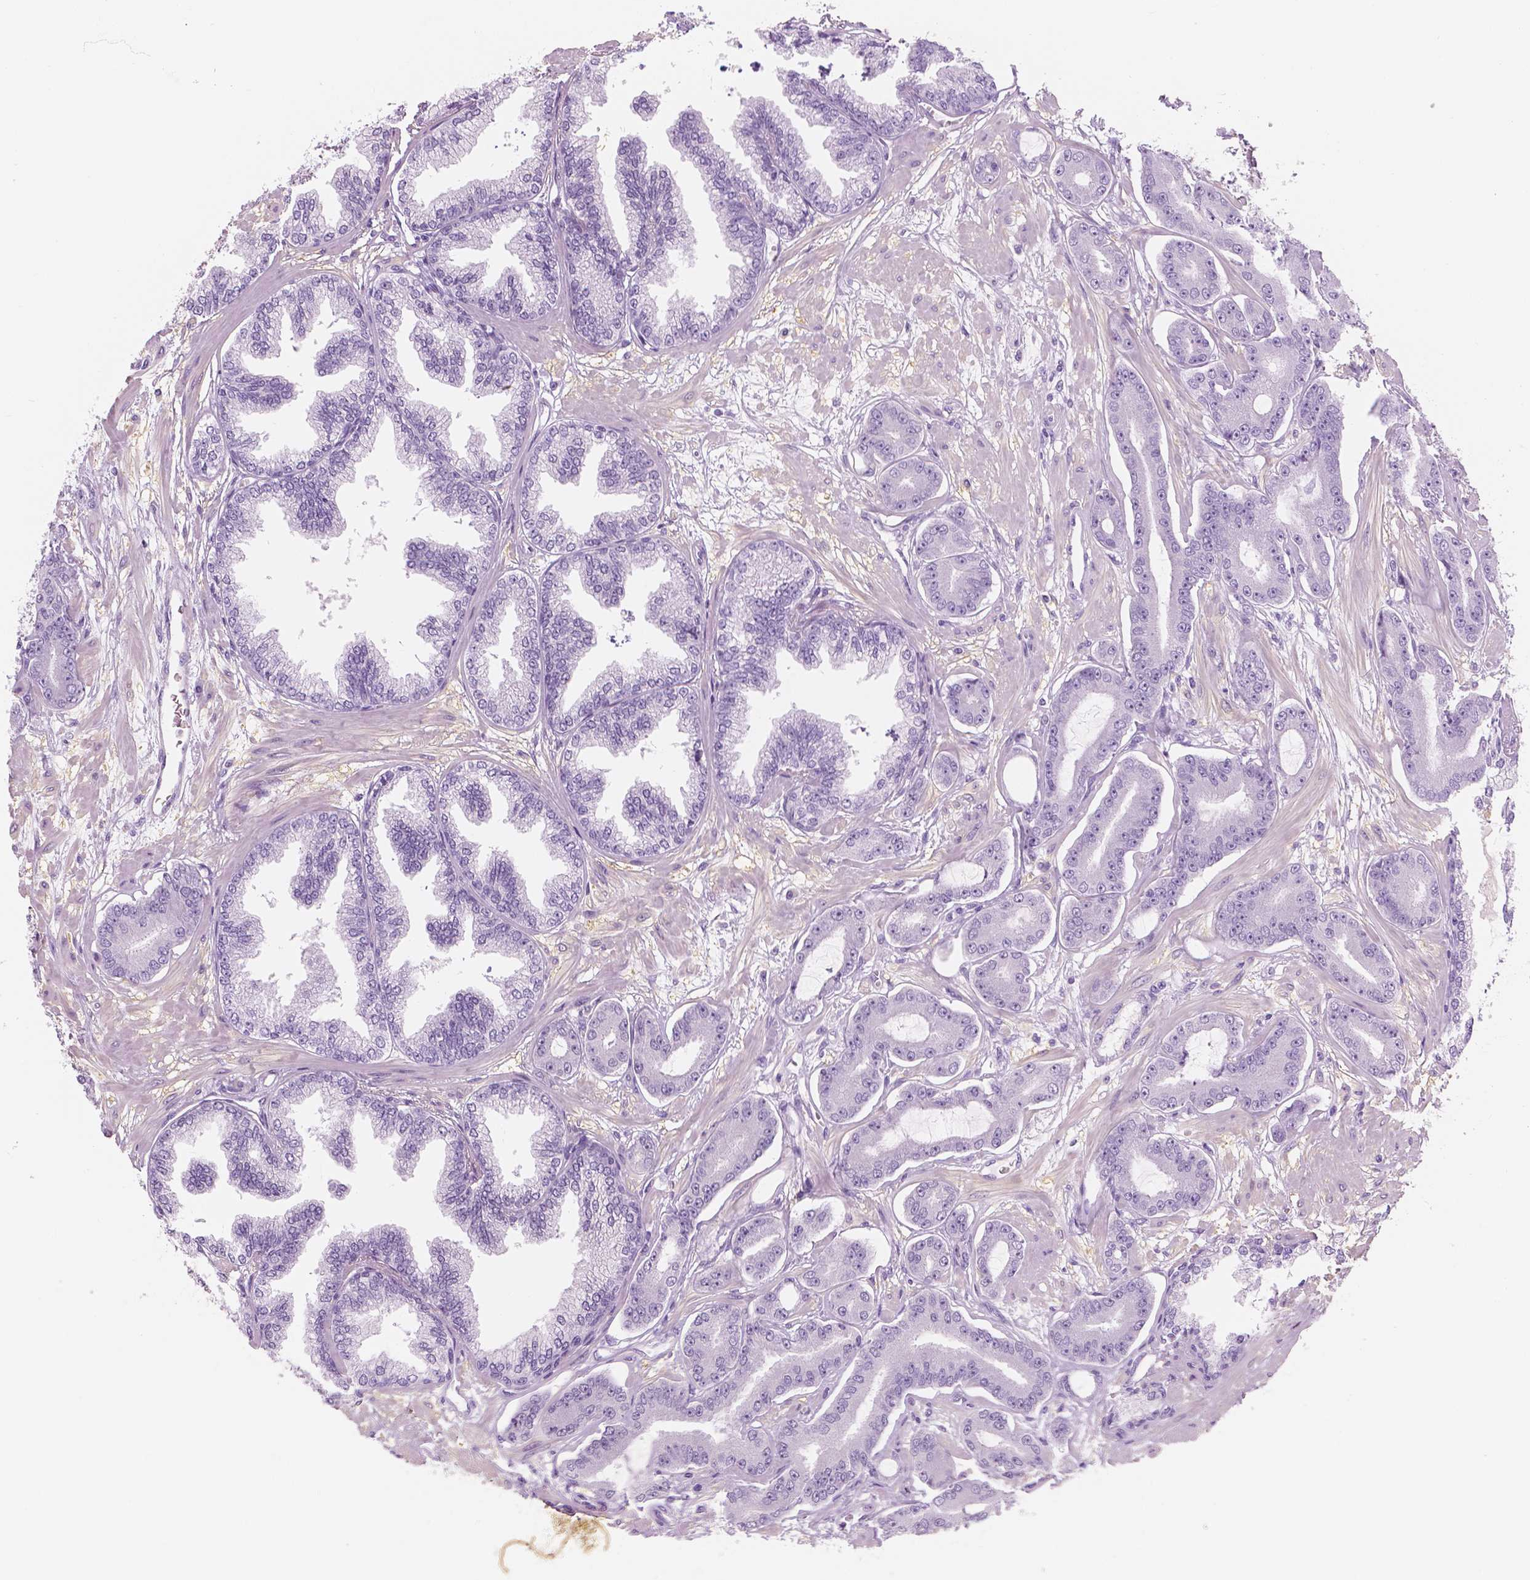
{"staining": {"intensity": "negative", "quantity": "none", "location": "none"}, "tissue": "prostate cancer", "cell_type": "Tumor cells", "image_type": "cancer", "snomed": [{"axis": "morphology", "description": "Adenocarcinoma, Low grade"}, {"axis": "topography", "description": "Prostate"}], "caption": "This photomicrograph is of prostate cancer stained with immunohistochemistry (IHC) to label a protein in brown with the nuclei are counter-stained blue. There is no staining in tumor cells.", "gene": "PLIN4", "patient": {"sex": "male", "age": 64}}